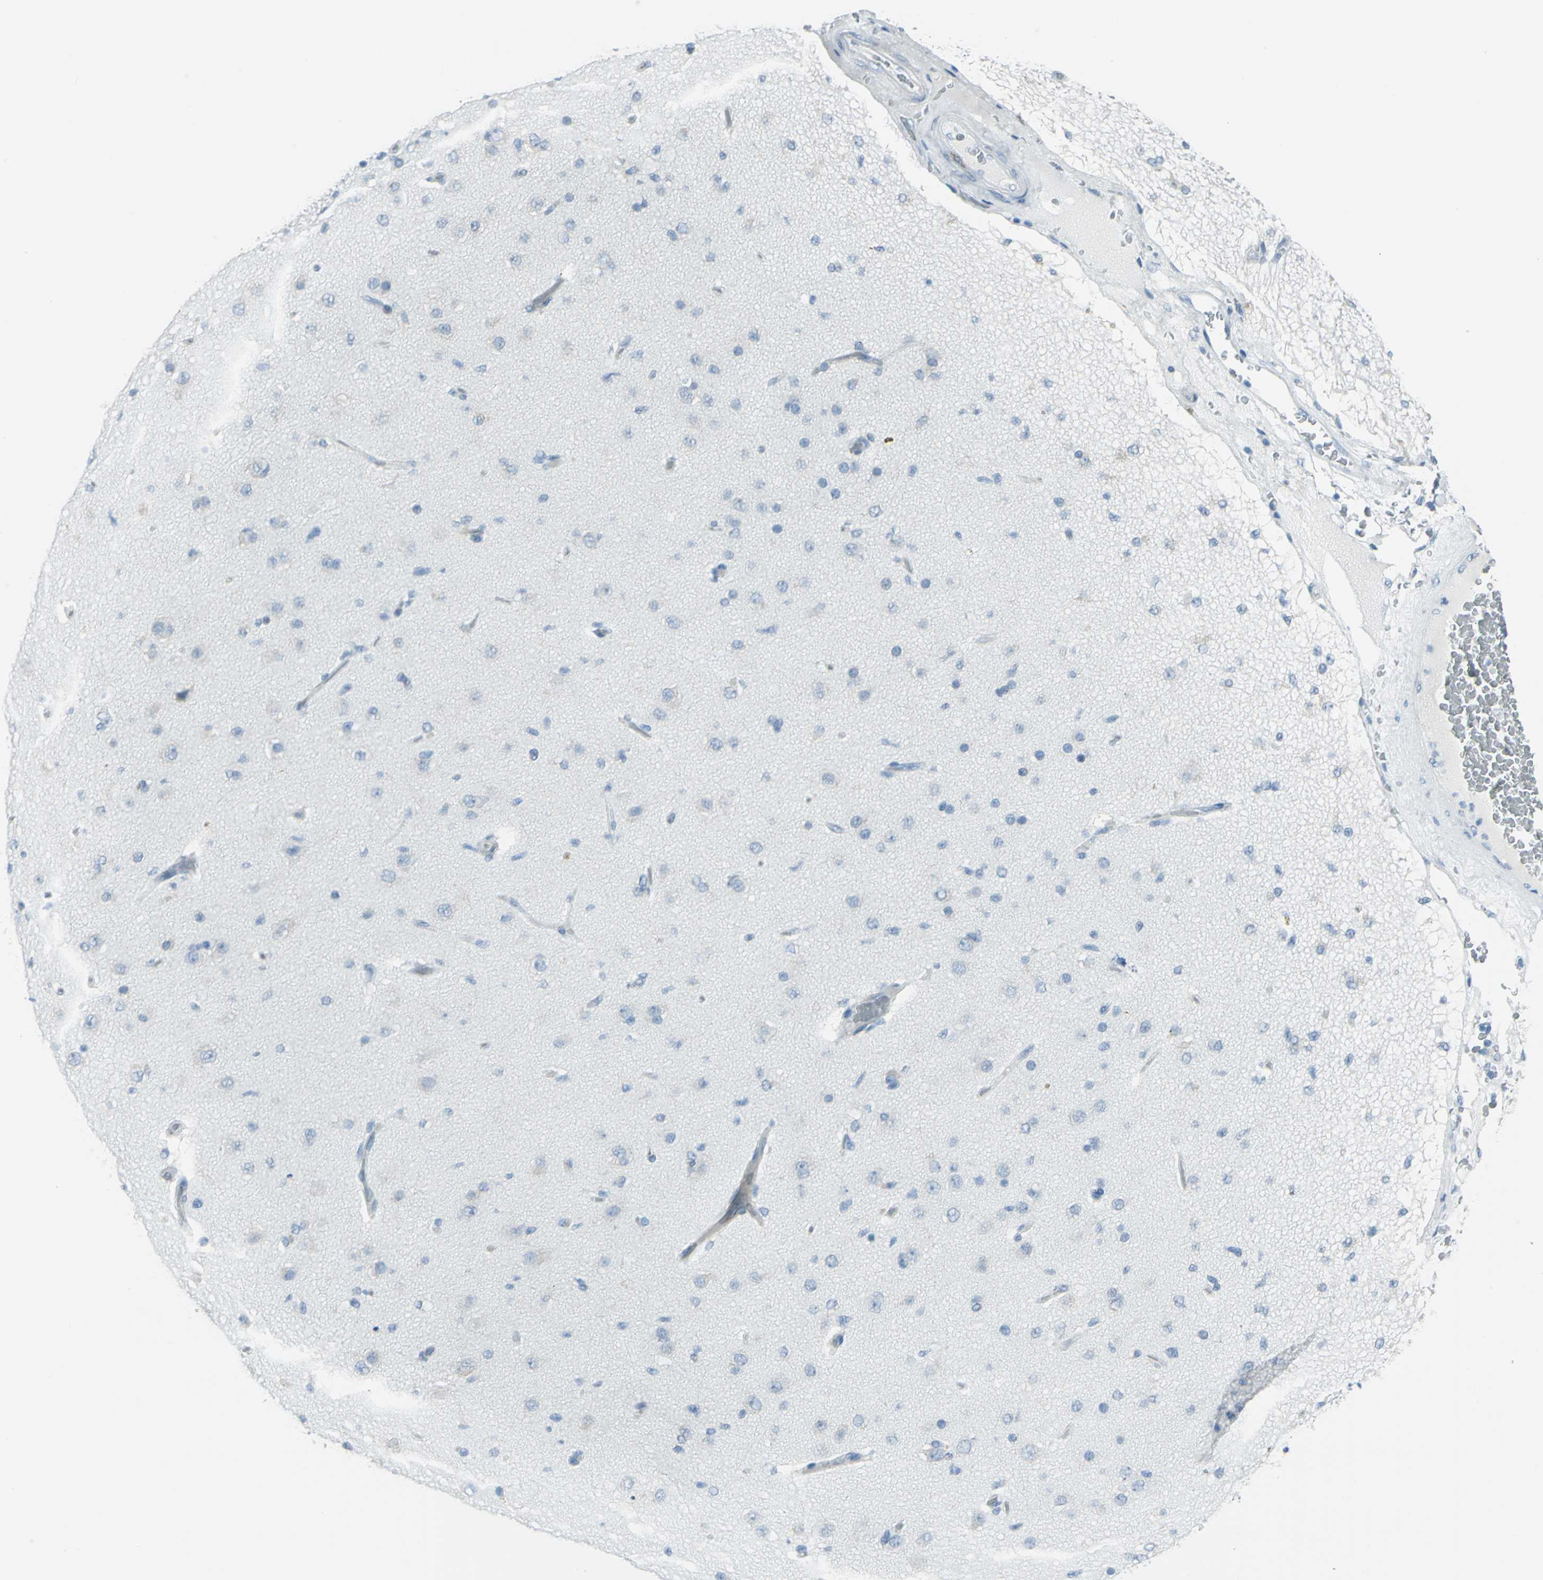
{"staining": {"intensity": "negative", "quantity": "none", "location": "none"}, "tissue": "glioma", "cell_type": "Tumor cells", "image_type": "cancer", "snomed": [{"axis": "morphology", "description": "Glioma, malignant, High grade"}, {"axis": "topography", "description": "Brain"}], "caption": "Immunohistochemistry (IHC) of malignant glioma (high-grade) shows no expression in tumor cells.", "gene": "DNAI2", "patient": {"sex": "male", "age": 33}}